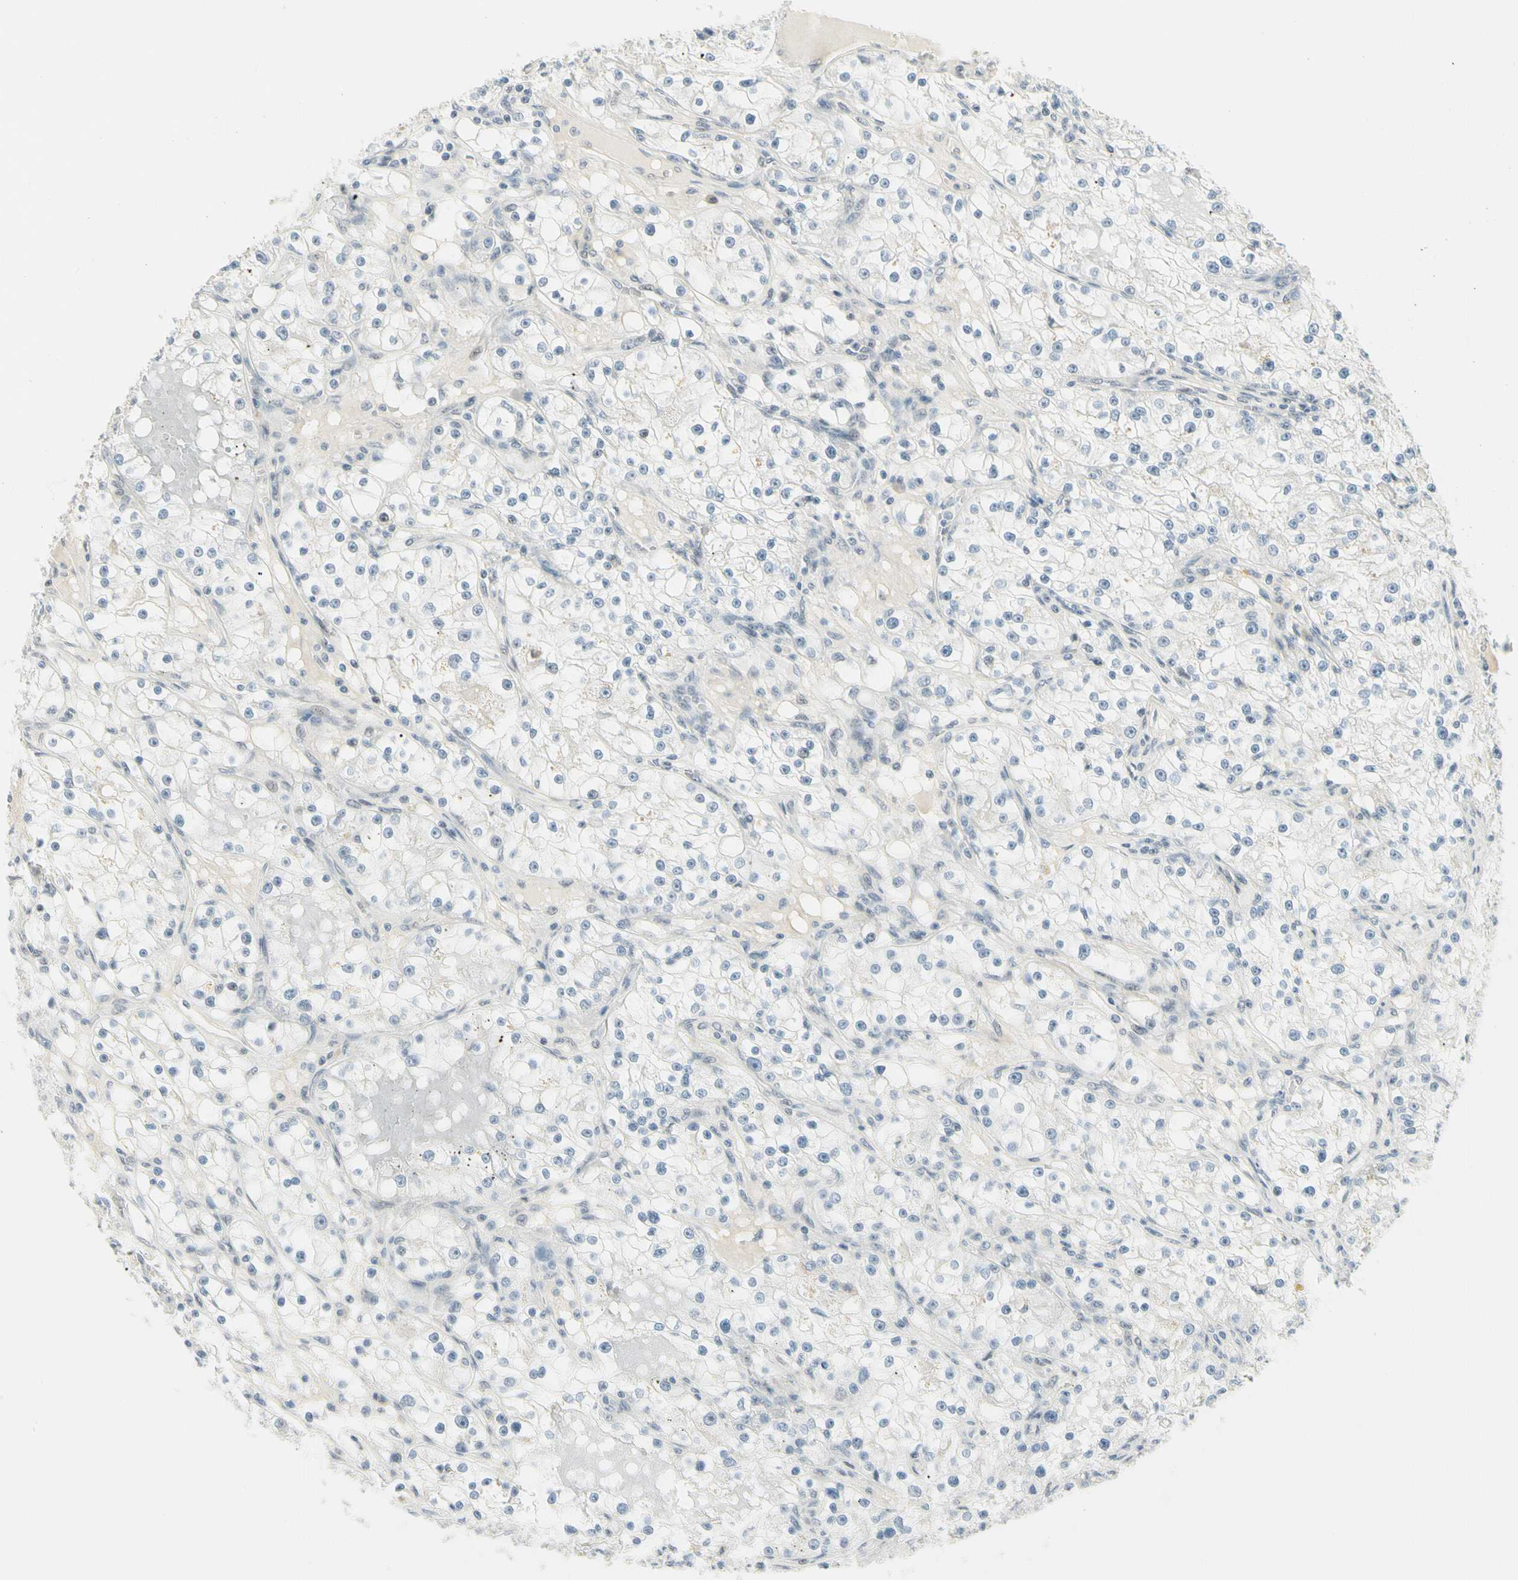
{"staining": {"intensity": "negative", "quantity": "none", "location": "none"}, "tissue": "renal cancer", "cell_type": "Tumor cells", "image_type": "cancer", "snomed": [{"axis": "morphology", "description": "Adenocarcinoma, NOS"}, {"axis": "topography", "description": "Kidney"}], "caption": "This micrograph is of renal cancer stained with immunohistochemistry (IHC) to label a protein in brown with the nuclei are counter-stained blue. There is no staining in tumor cells.", "gene": "ASPN", "patient": {"sex": "male", "age": 56}}